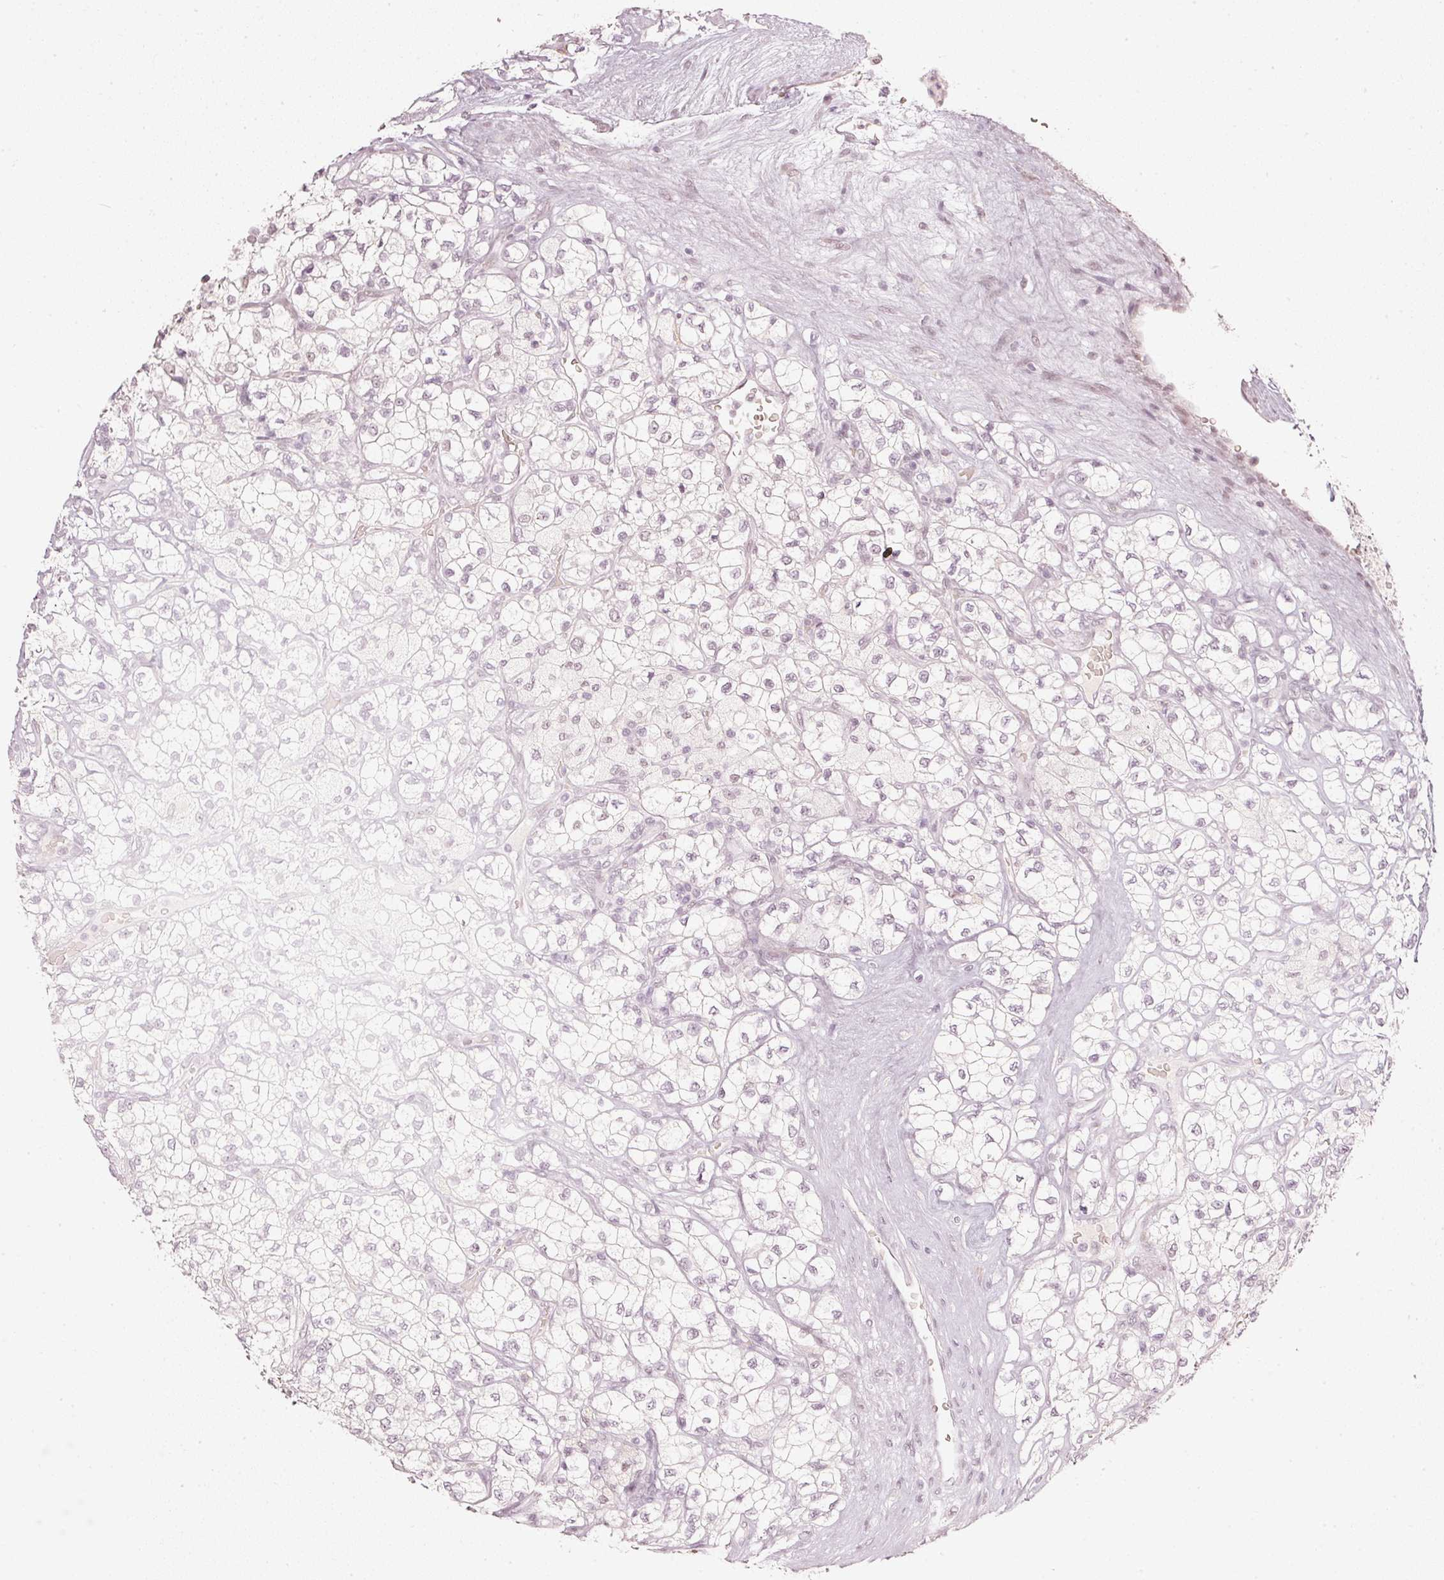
{"staining": {"intensity": "negative", "quantity": "none", "location": "none"}, "tissue": "renal cancer", "cell_type": "Tumor cells", "image_type": "cancer", "snomed": [{"axis": "morphology", "description": "Adenocarcinoma, NOS"}, {"axis": "topography", "description": "Kidney"}], "caption": "Immunohistochemistry photomicrograph of renal adenocarcinoma stained for a protein (brown), which demonstrates no expression in tumor cells.", "gene": "PPP1R10", "patient": {"sex": "male", "age": 80}}